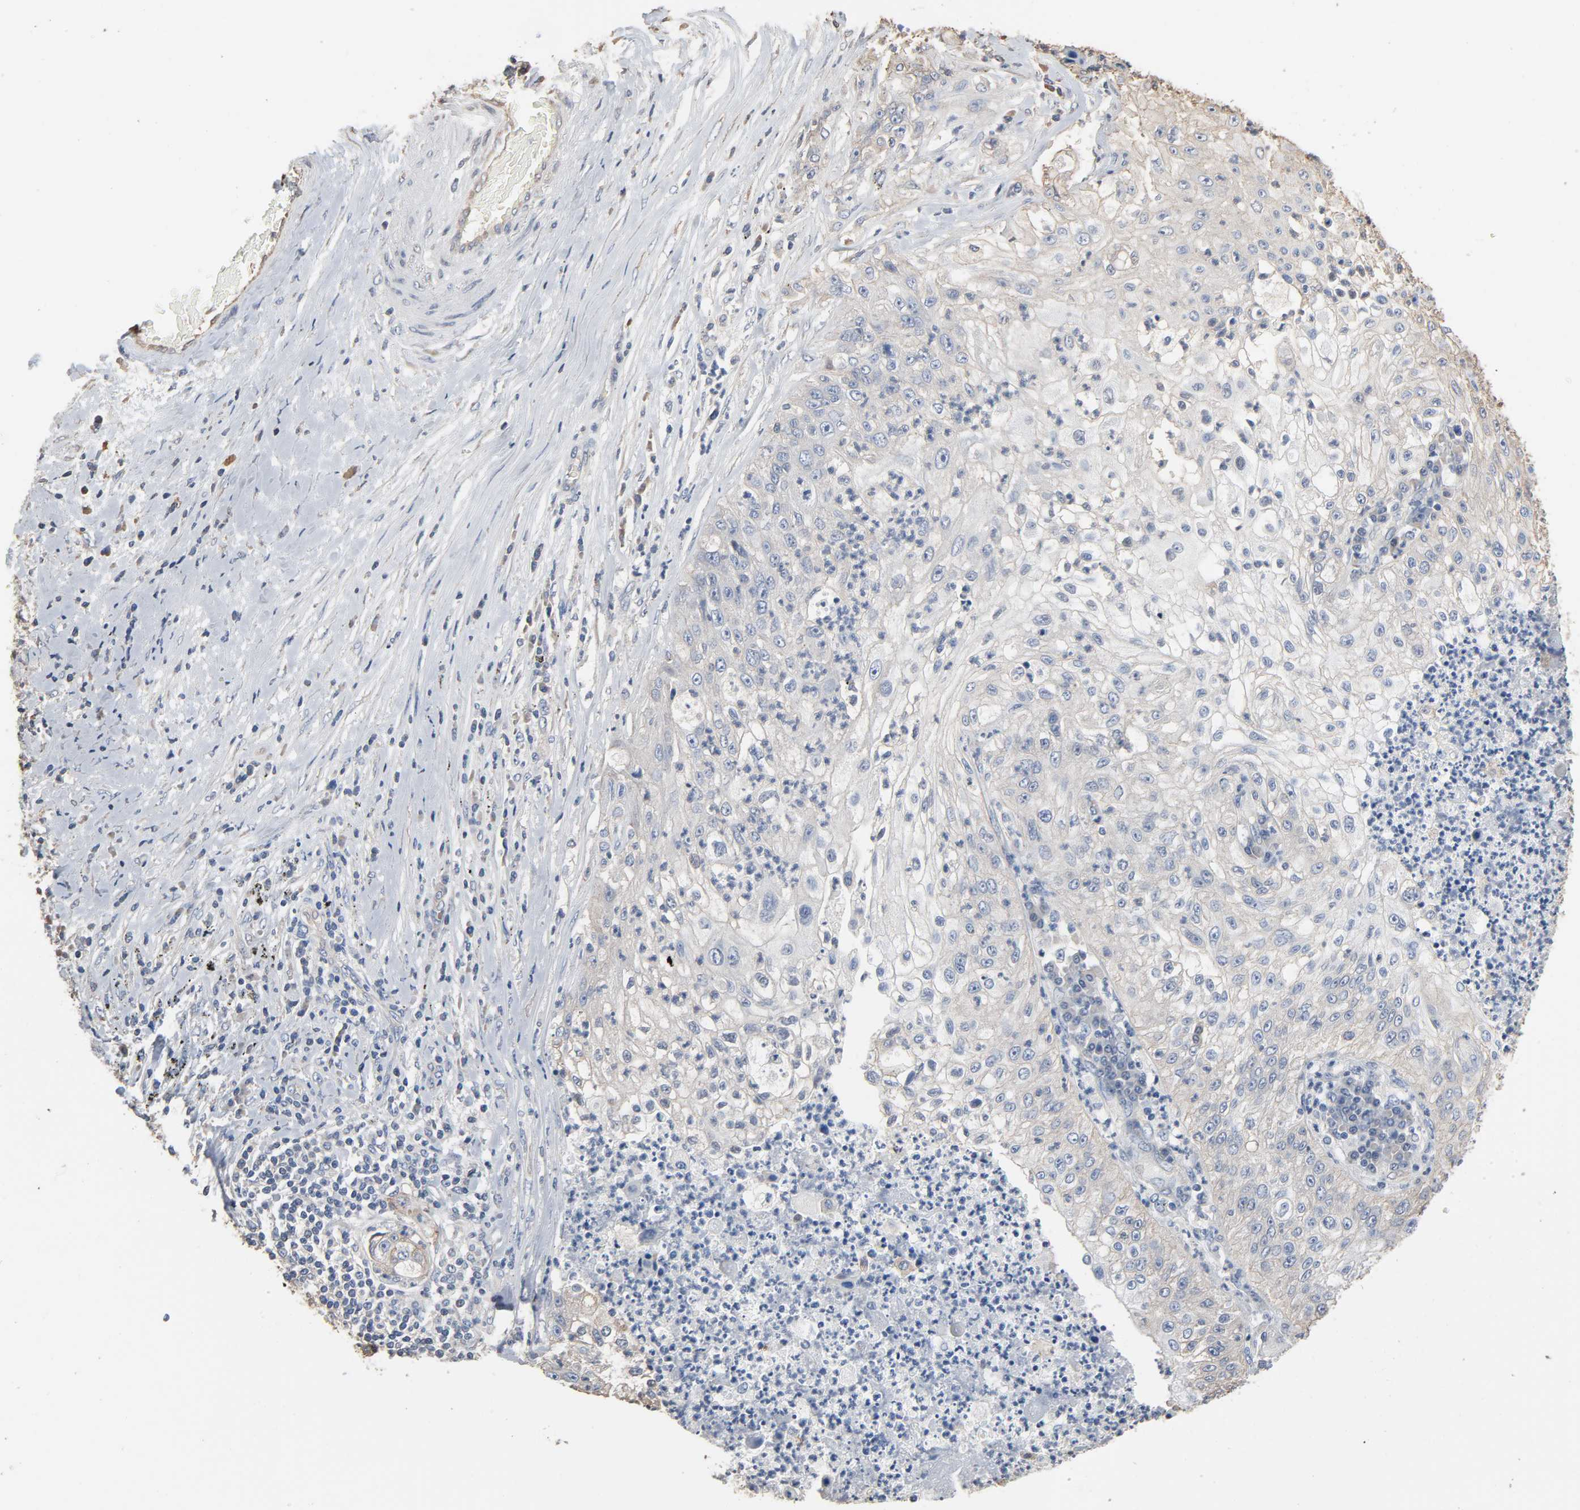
{"staining": {"intensity": "negative", "quantity": "none", "location": "none"}, "tissue": "lung cancer", "cell_type": "Tumor cells", "image_type": "cancer", "snomed": [{"axis": "morphology", "description": "Inflammation, NOS"}, {"axis": "morphology", "description": "Squamous cell carcinoma, NOS"}, {"axis": "topography", "description": "Lymph node"}, {"axis": "topography", "description": "Soft tissue"}, {"axis": "topography", "description": "Lung"}], "caption": "This is an IHC image of squamous cell carcinoma (lung). There is no expression in tumor cells.", "gene": "SOX6", "patient": {"sex": "male", "age": 66}}